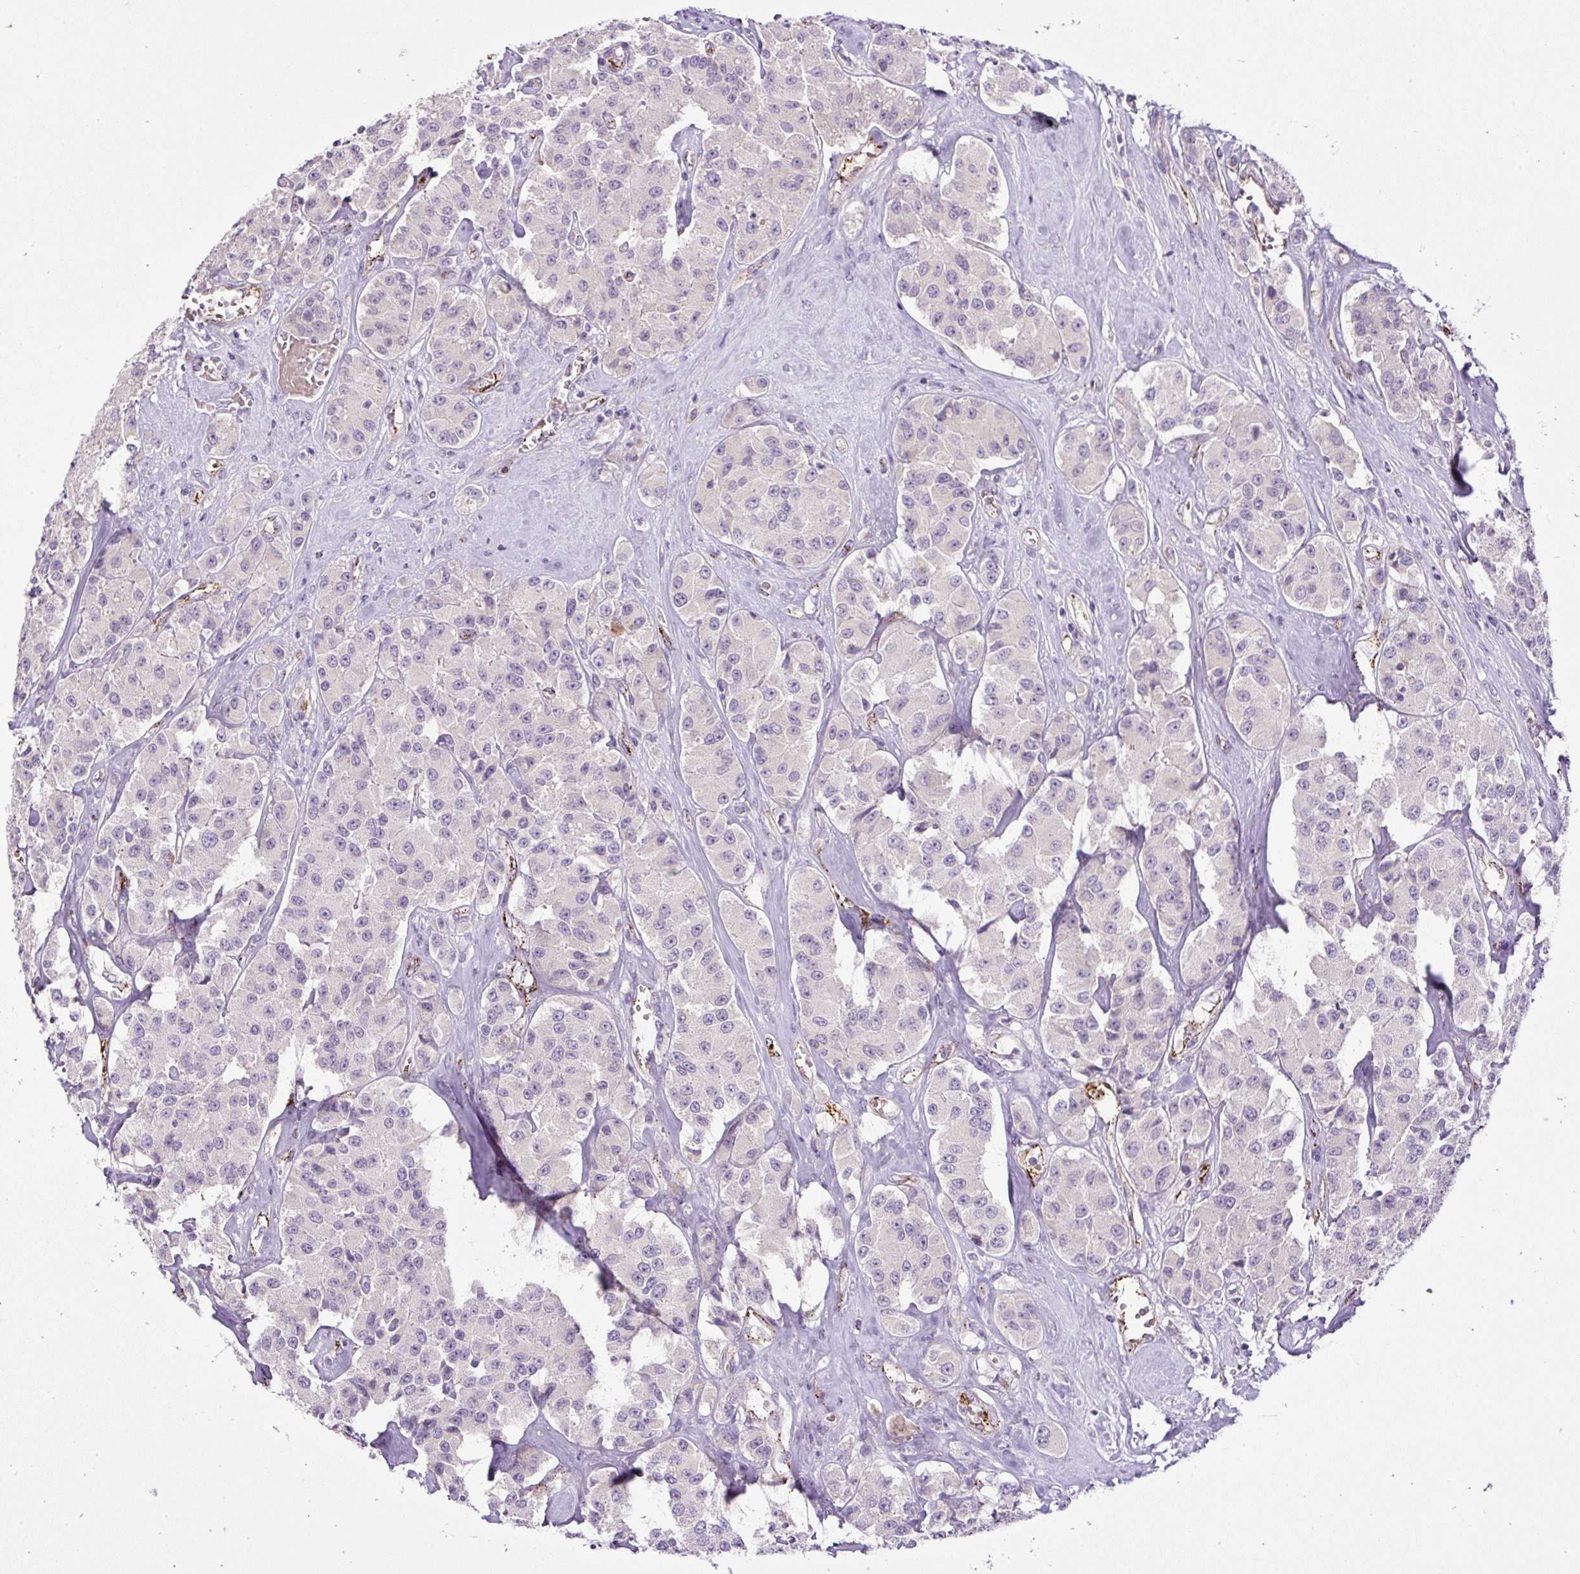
{"staining": {"intensity": "negative", "quantity": "none", "location": "none"}, "tissue": "carcinoid", "cell_type": "Tumor cells", "image_type": "cancer", "snomed": [{"axis": "morphology", "description": "Carcinoid, malignant, NOS"}, {"axis": "topography", "description": "Pancreas"}], "caption": "Immunohistochemistry photomicrograph of neoplastic tissue: carcinoid stained with DAB (3,3'-diaminobenzidine) exhibits no significant protein positivity in tumor cells. Brightfield microscopy of IHC stained with DAB (brown) and hematoxylin (blue), captured at high magnification.", "gene": "LEFTY2", "patient": {"sex": "male", "age": 41}}